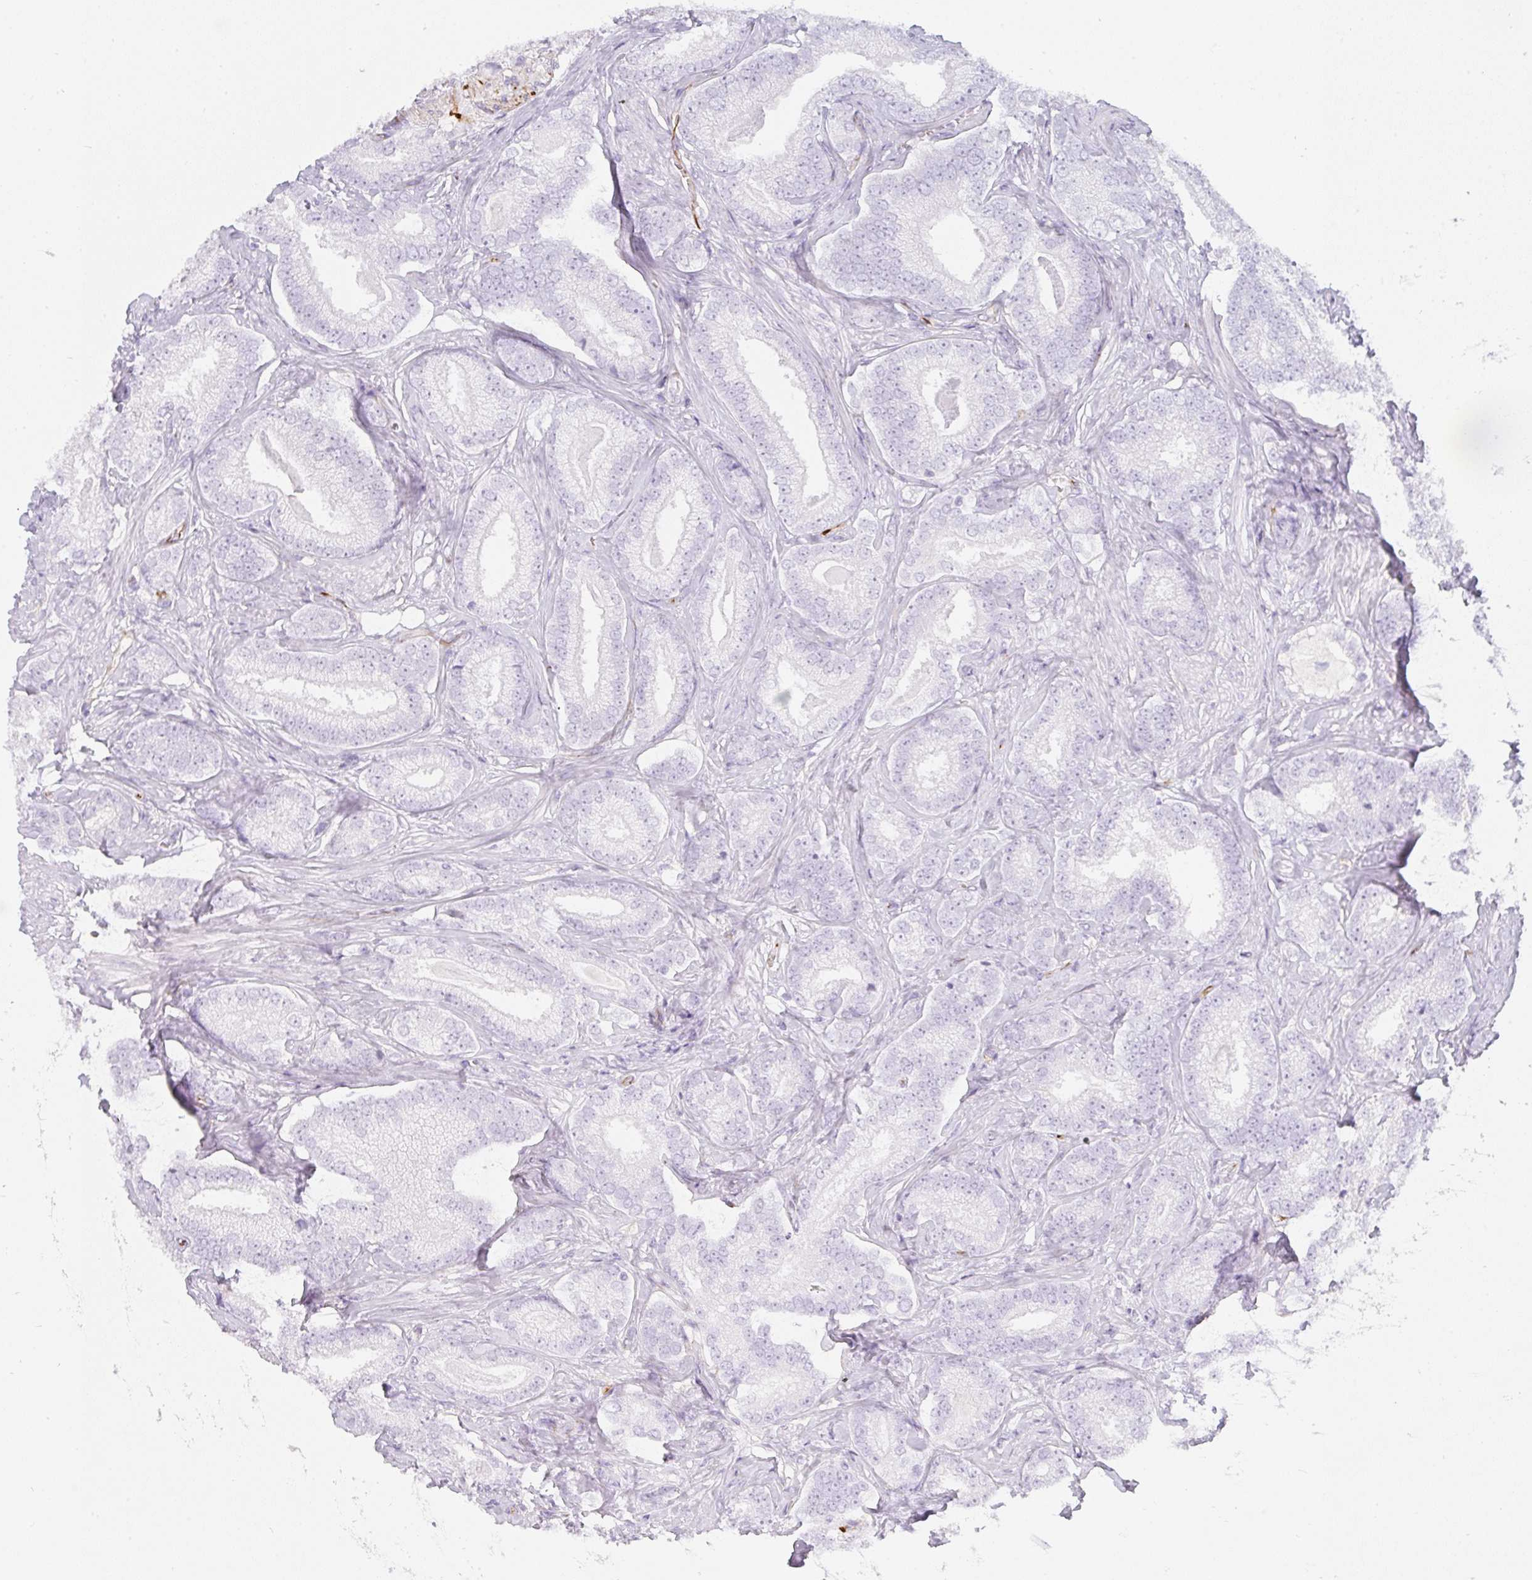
{"staining": {"intensity": "negative", "quantity": "none", "location": "none"}, "tissue": "prostate cancer", "cell_type": "Tumor cells", "image_type": "cancer", "snomed": [{"axis": "morphology", "description": "Adenocarcinoma, Low grade"}, {"axis": "topography", "description": "Prostate"}], "caption": "Tumor cells show no significant positivity in prostate cancer.", "gene": "ZNF689", "patient": {"sex": "male", "age": 63}}